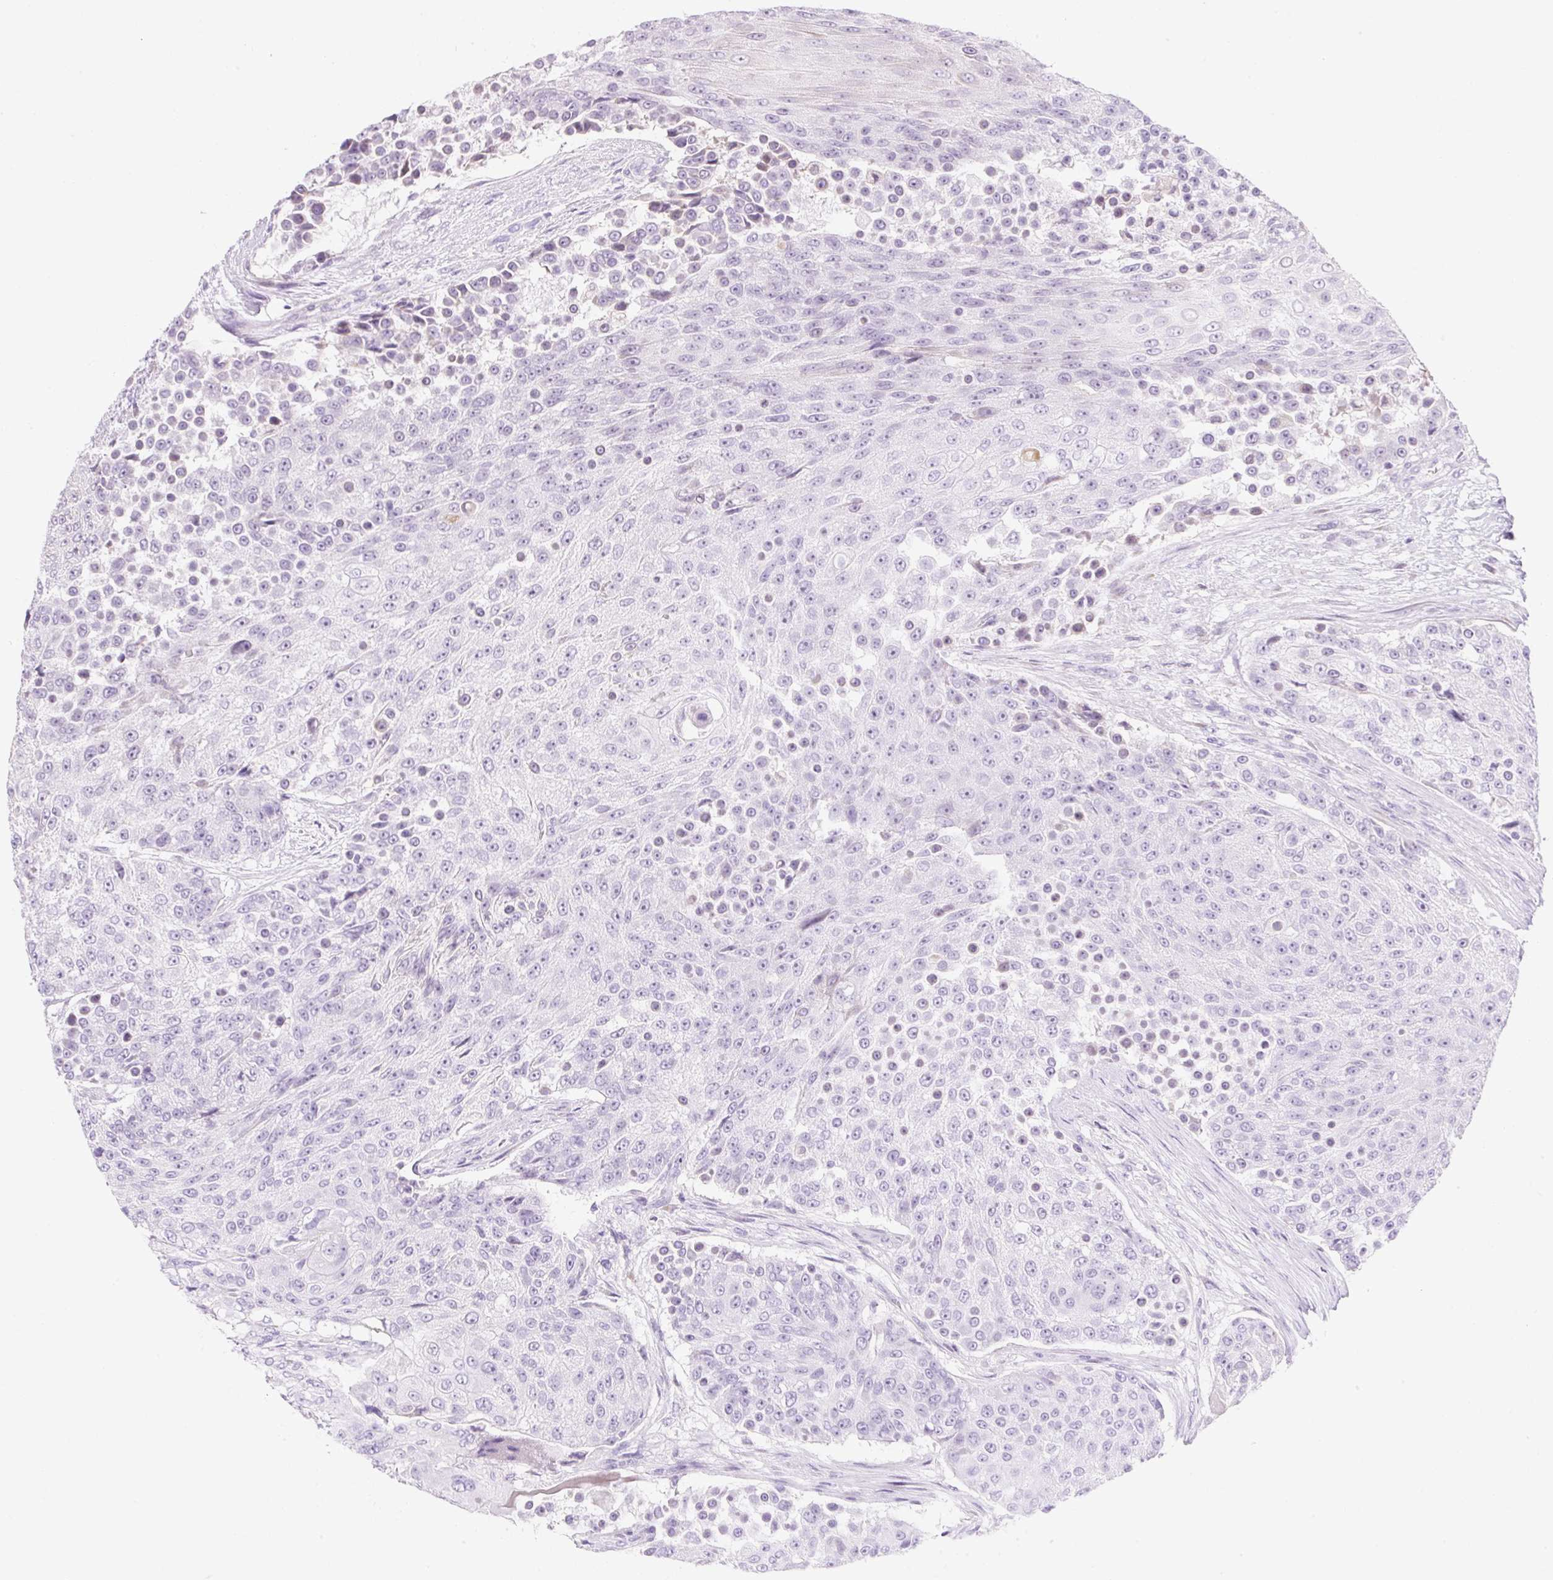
{"staining": {"intensity": "negative", "quantity": "none", "location": "none"}, "tissue": "urothelial cancer", "cell_type": "Tumor cells", "image_type": "cancer", "snomed": [{"axis": "morphology", "description": "Urothelial carcinoma, High grade"}, {"axis": "topography", "description": "Urinary bladder"}], "caption": "The micrograph shows no staining of tumor cells in high-grade urothelial carcinoma. (Stains: DAB (3,3'-diaminobenzidine) immunohistochemistry (IHC) with hematoxylin counter stain, Microscopy: brightfield microscopy at high magnification).", "gene": "ZNF121", "patient": {"sex": "female", "age": 63}}